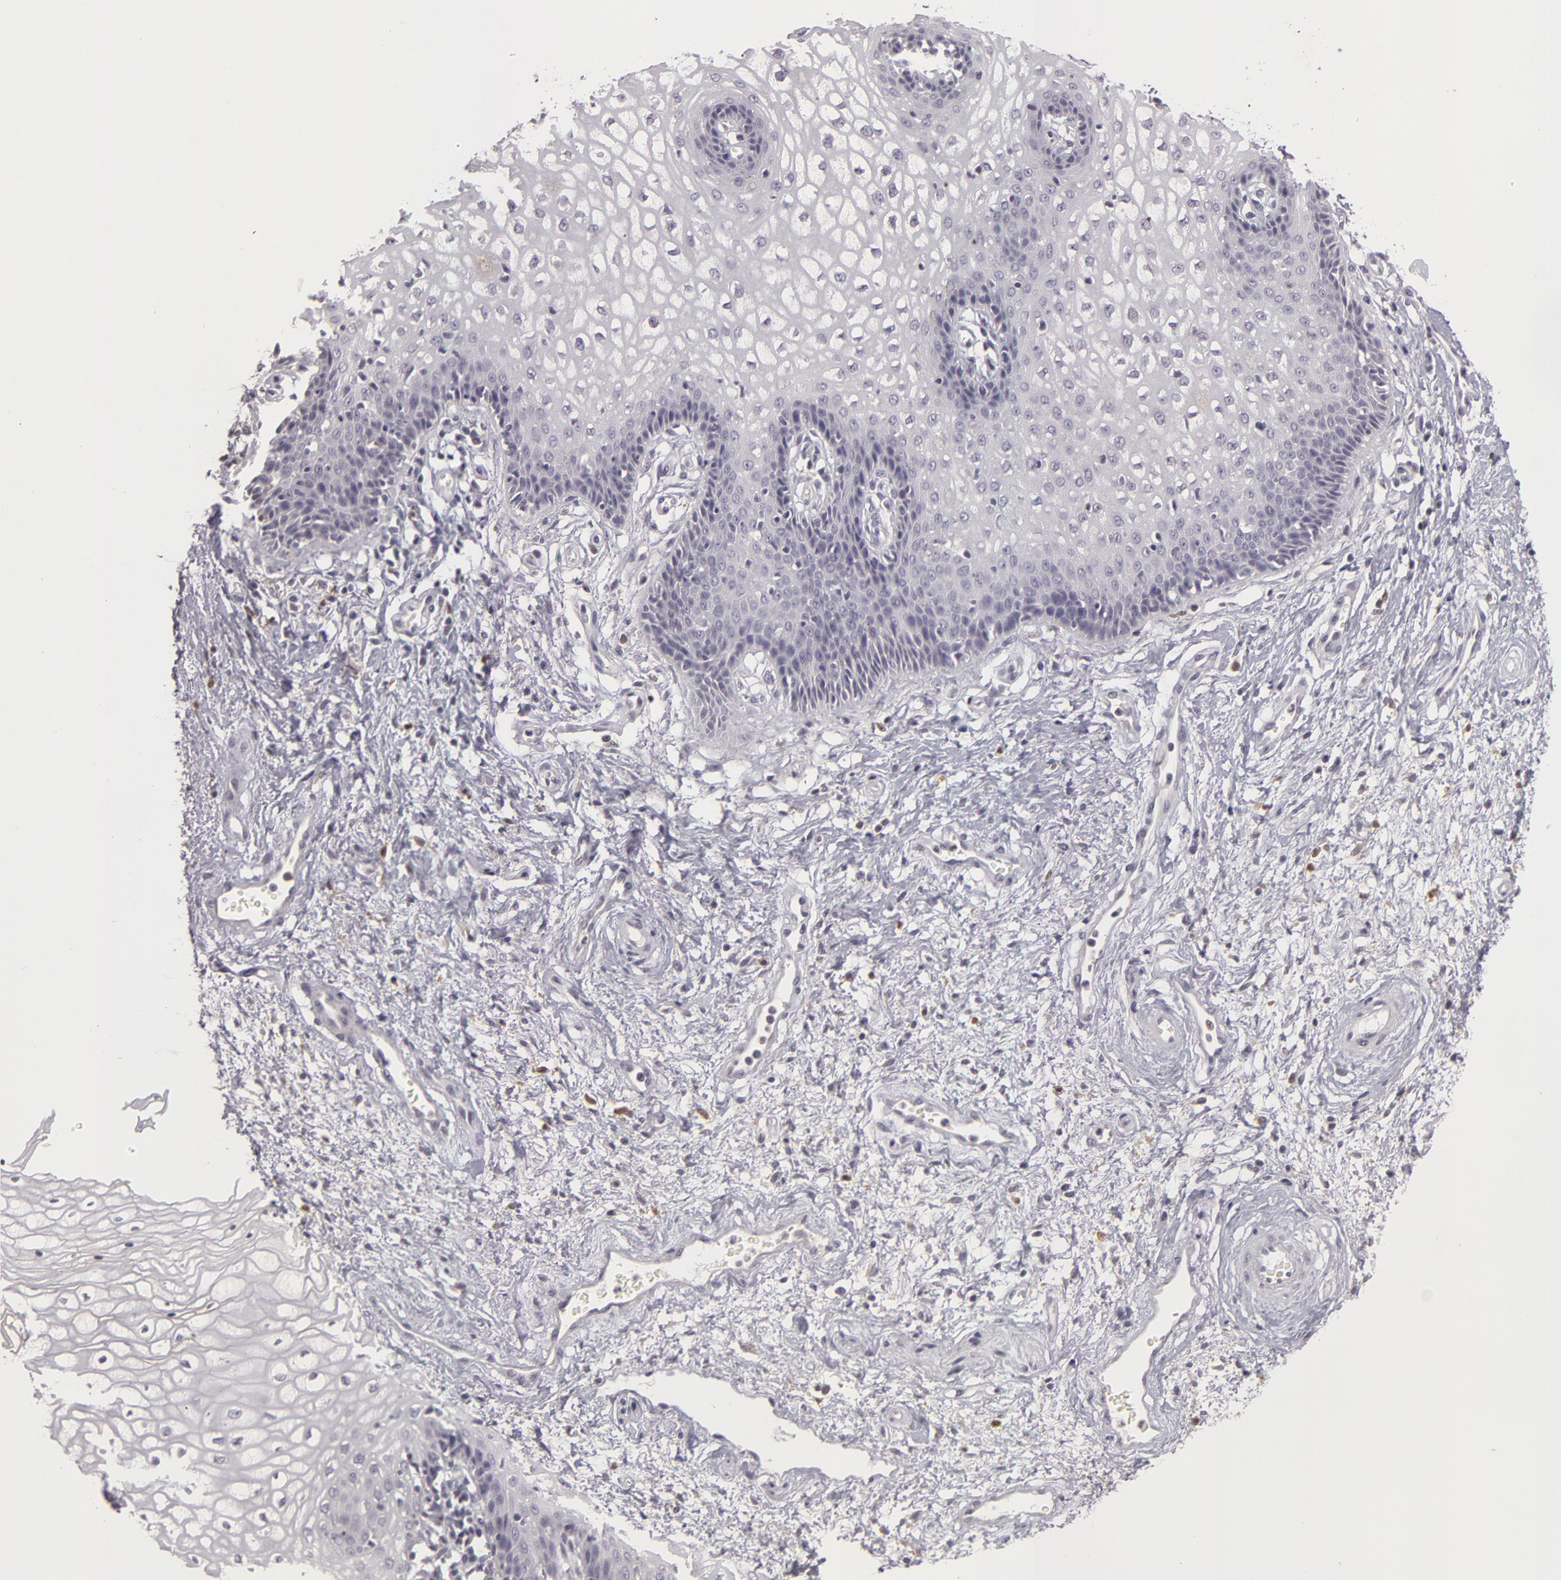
{"staining": {"intensity": "negative", "quantity": "none", "location": "none"}, "tissue": "vagina", "cell_type": "Squamous epithelial cells", "image_type": "normal", "snomed": [{"axis": "morphology", "description": "Normal tissue, NOS"}, {"axis": "topography", "description": "Vagina"}], "caption": "This is an IHC micrograph of benign human vagina. There is no positivity in squamous epithelial cells.", "gene": "GNPDA1", "patient": {"sex": "female", "age": 34}}